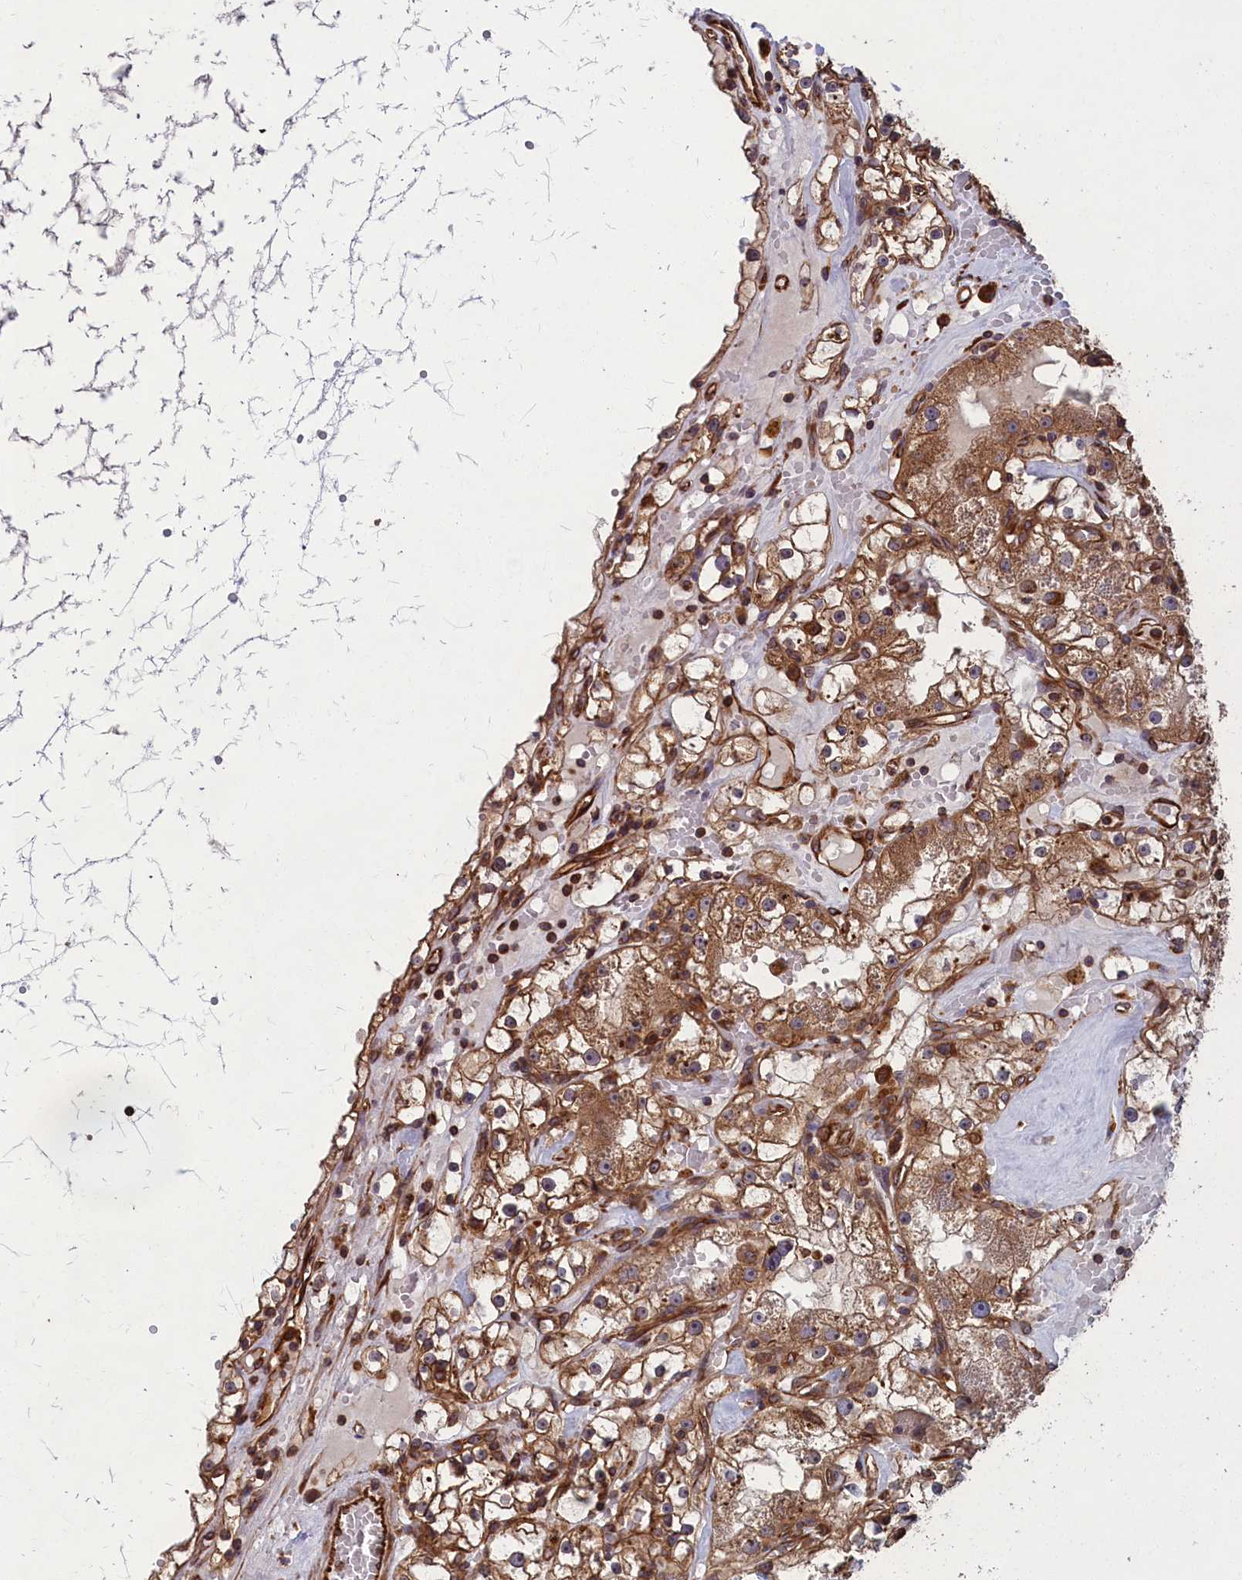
{"staining": {"intensity": "moderate", "quantity": ">75%", "location": "cytoplasmic/membranous"}, "tissue": "renal cancer", "cell_type": "Tumor cells", "image_type": "cancer", "snomed": [{"axis": "morphology", "description": "Adenocarcinoma, NOS"}, {"axis": "topography", "description": "Kidney"}], "caption": "Adenocarcinoma (renal) stained with a brown dye demonstrates moderate cytoplasmic/membranous positive staining in approximately >75% of tumor cells.", "gene": "CCDC124", "patient": {"sex": "male", "age": 56}}